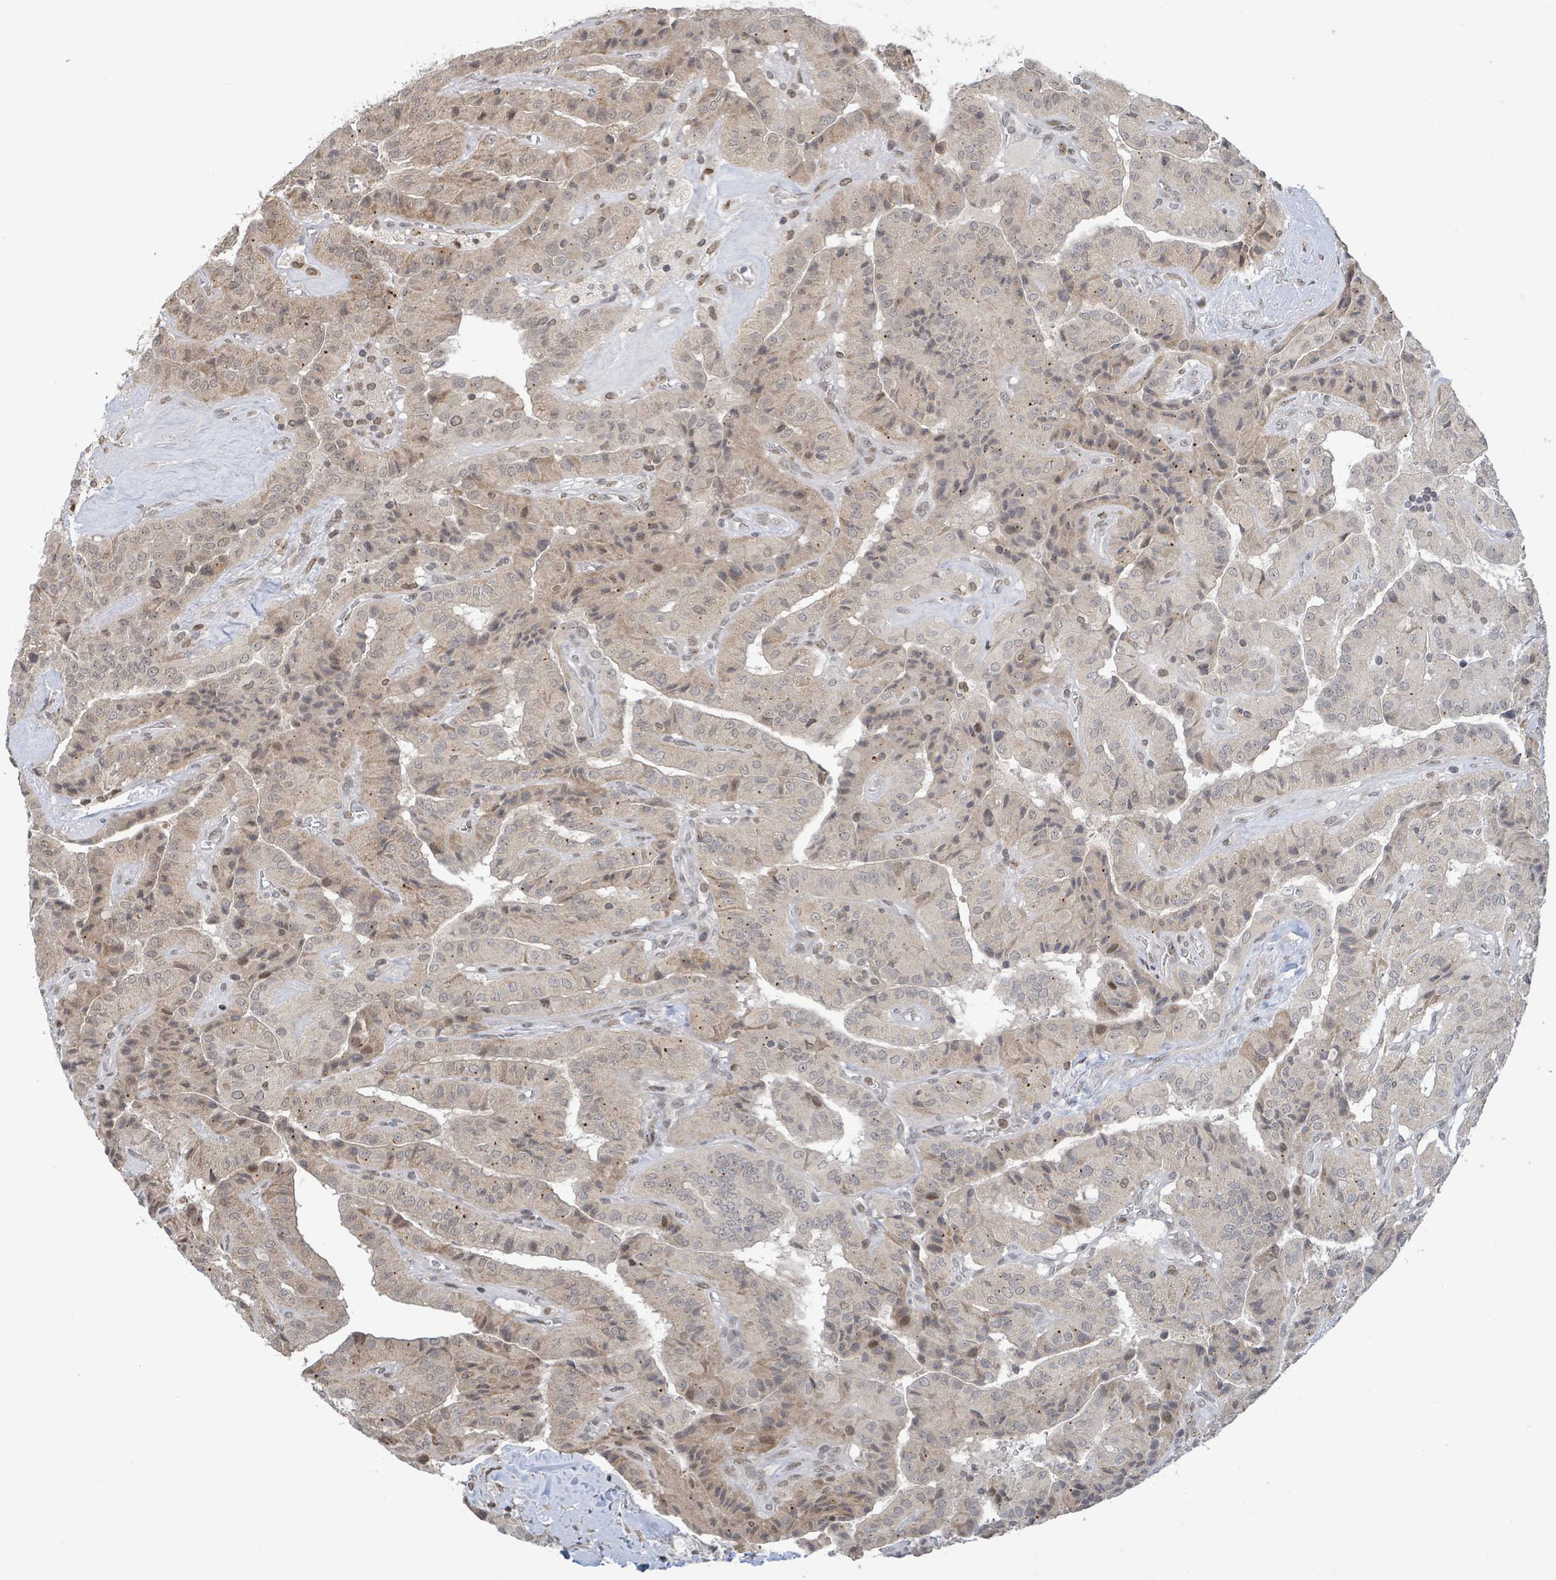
{"staining": {"intensity": "weak", "quantity": "25%-75%", "location": "nuclear"}, "tissue": "thyroid cancer", "cell_type": "Tumor cells", "image_type": "cancer", "snomed": [{"axis": "morphology", "description": "Normal tissue, NOS"}, {"axis": "morphology", "description": "Papillary adenocarcinoma, NOS"}, {"axis": "topography", "description": "Thyroid gland"}], "caption": "Immunohistochemical staining of human papillary adenocarcinoma (thyroid) reveals low levels of weak nuclear protein staining in approximately 25%-75% of tumor cells. (DAB (3,3'-diaminobenzidine) IHC, brown staining for protein, blue staining for nuclei).", "gene": "SBF2", "patient": {"sex": "female", "age": 59}}